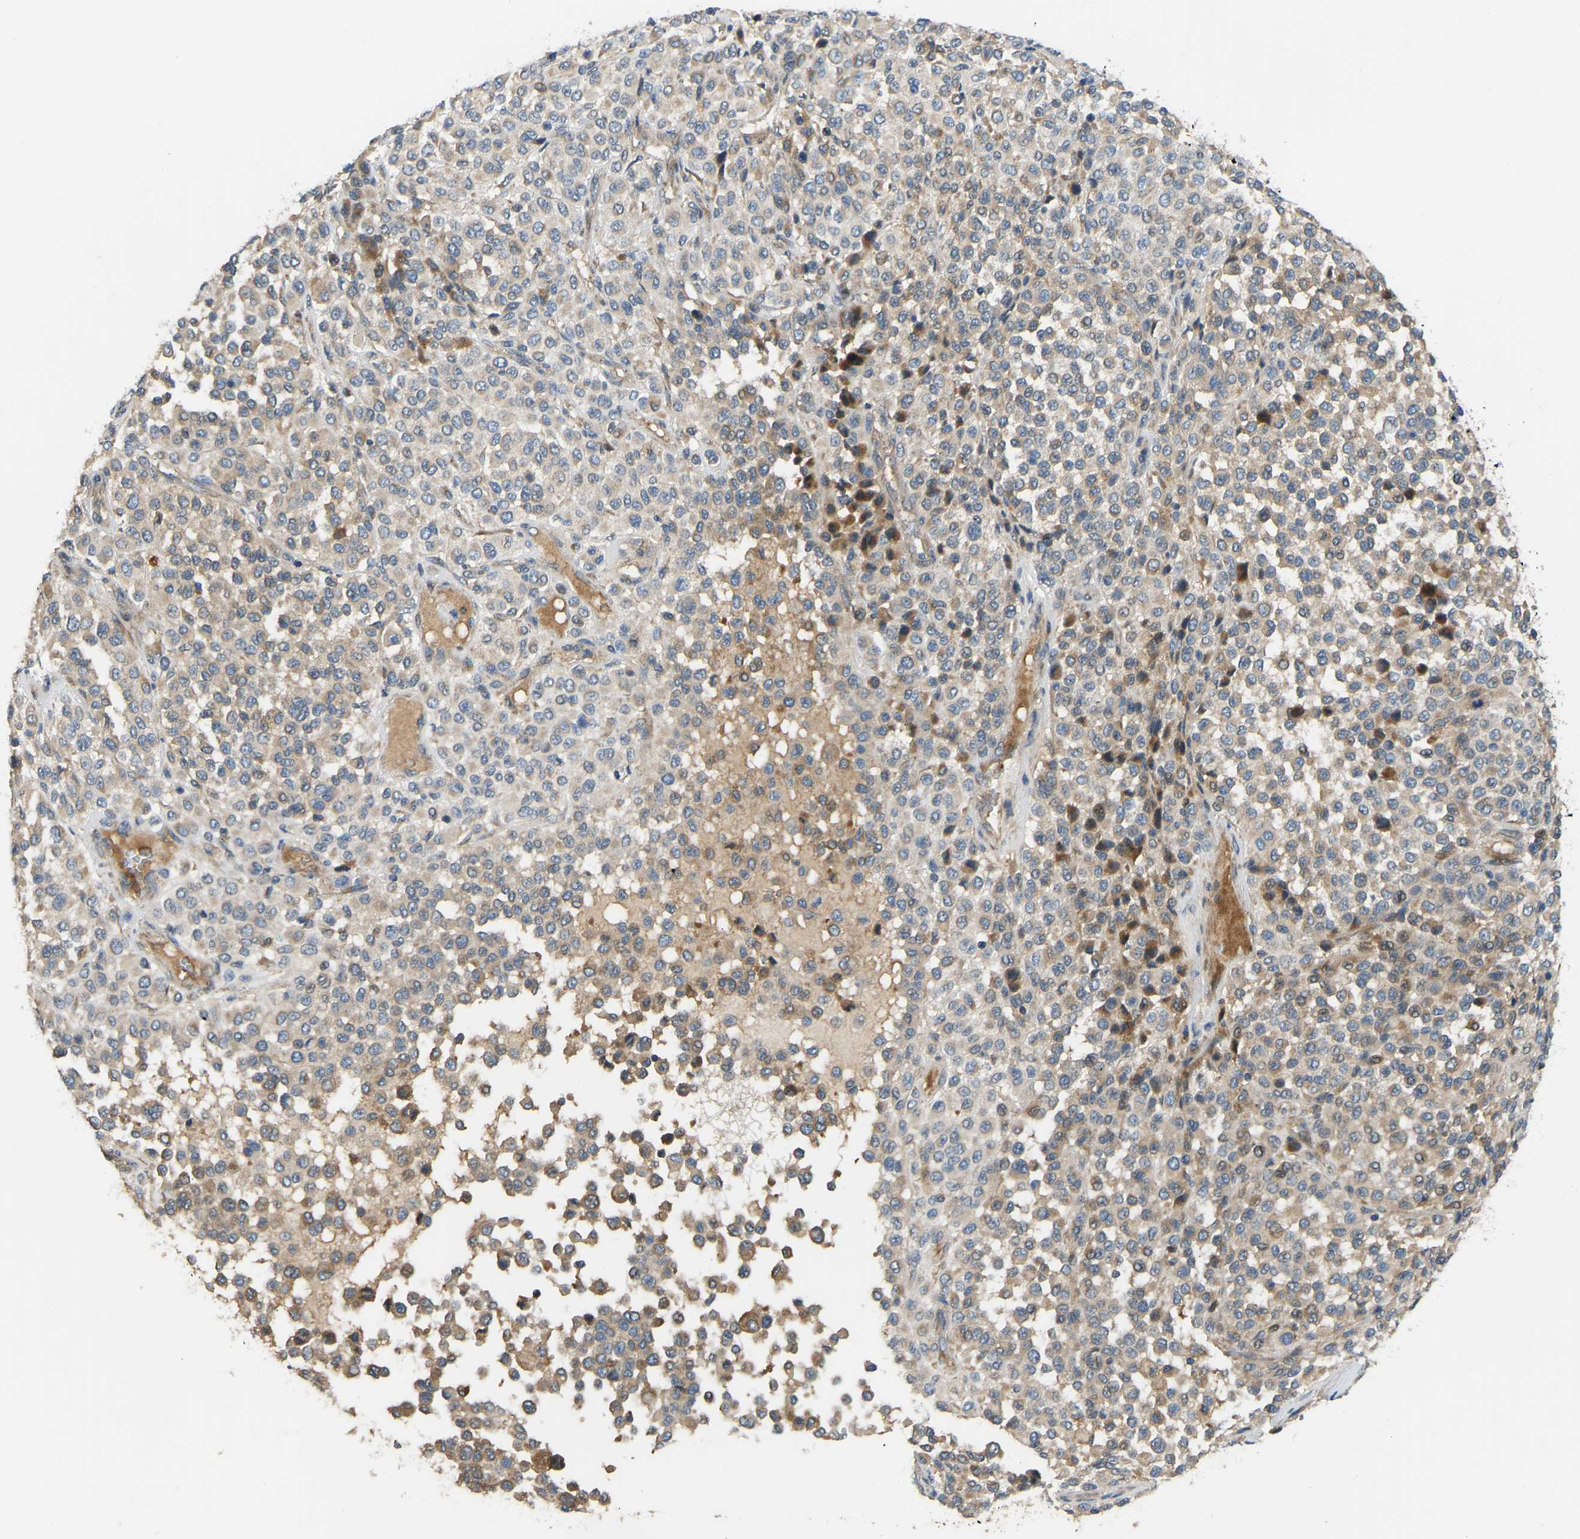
{"staining": {"intensity": "weak", "quantity": ">75%", "location": "cytoplasmic/membranous"}, "tissue": "melanoma", "cell_type": "Tumor cells", "image_type": "cancer", "snomed": [{"axis": "morphology", "description": "Malignant melanoma, Metastatic site"}, {"axis": "topography", "description": "Pancreas"}], "caption": "DAB immunohistochemical staining of human melanoma exhibits weak cytoplasmic/membranous protein staining in approximately >75% of tumor cells.", "gene": "RBP1", "patient": {"sex": "female", "age": 30}}